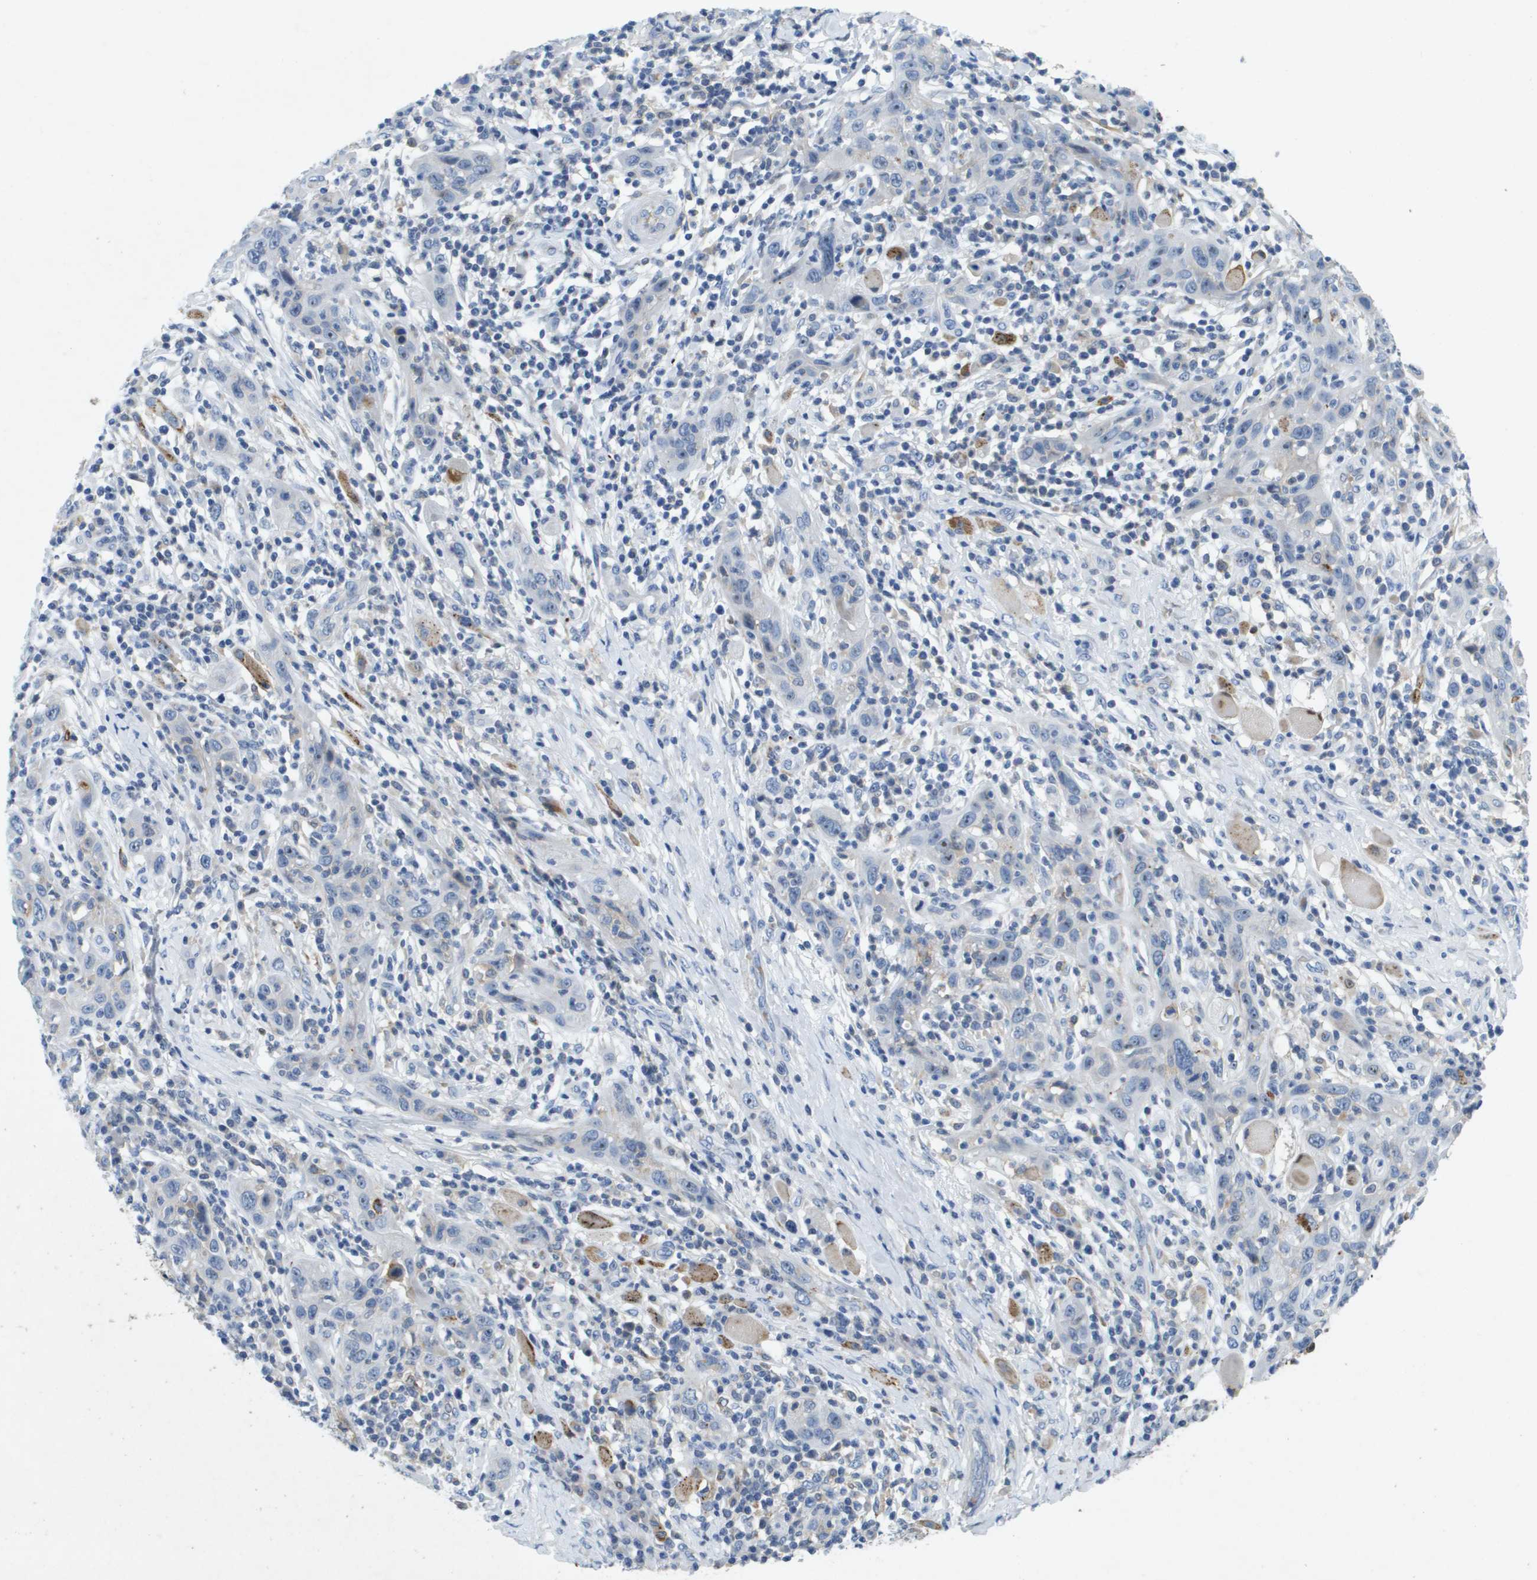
{"staining": {"intensity": "negative", "quantity": "none", "location": "none"}, "tissue": "skin cancer", "cell_type": "Tumor cells", "image_type": "cancer", "snomed": [{"axis": "morphology", "description": "Squamous cell carcinoma, NOS"}, {"axis": "topography", "description": "Skin"}], "caption": "This is a micrograph of immunohistochemistry staining of squamous cell carcinoma (skin), which shows no positivity in tumor cells.", "gene": "LIPG", "patient": {"sex": "female", "age": 88}}